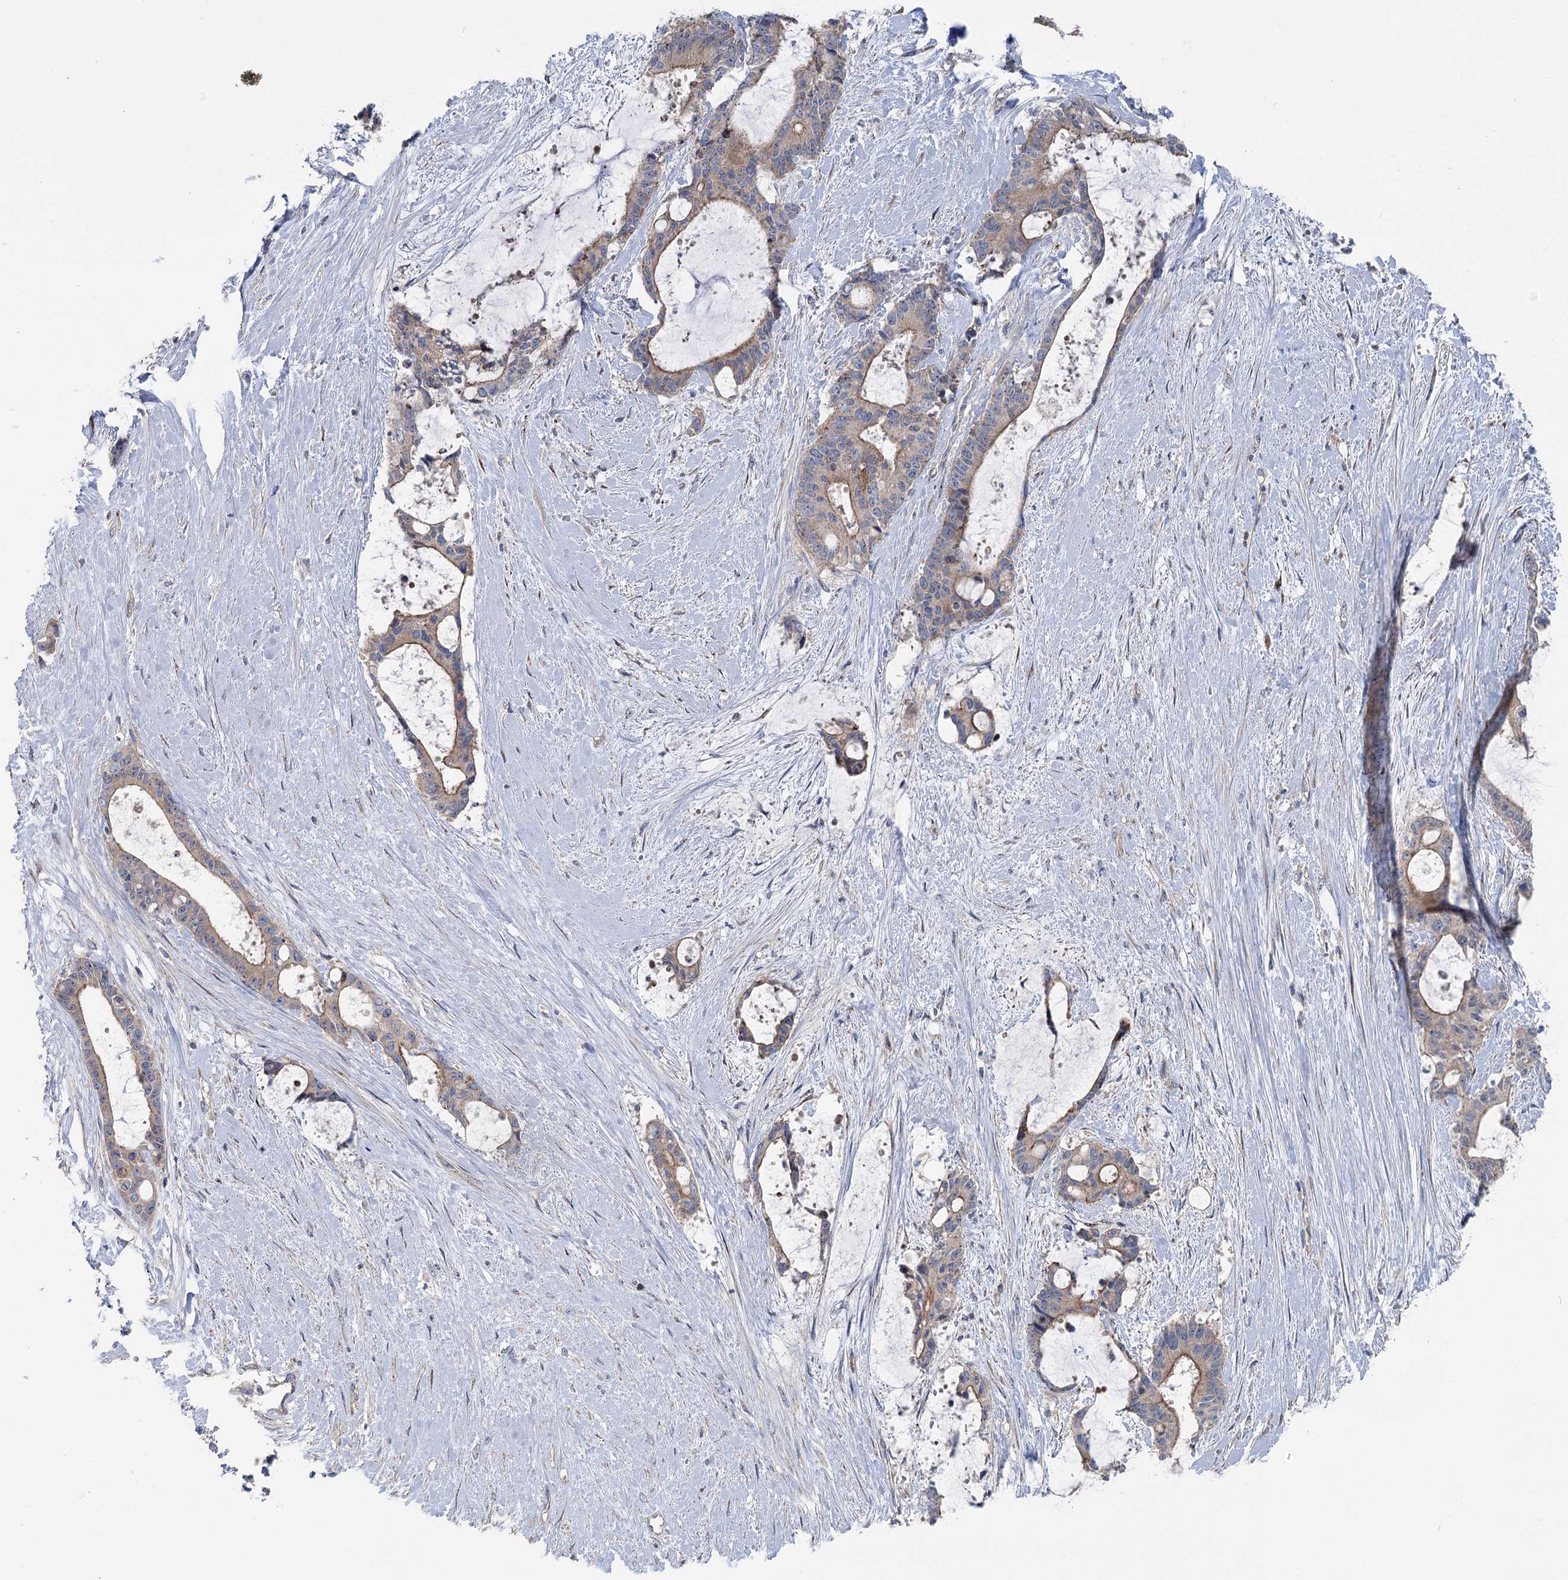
{"staining": {"intensity": "weak", "quantity": ">75%", "location": "cytoplasmic/membranous"}, "tissue": "liver cancer", "cell_type": "Tumor cells", "image_type": "cancer", "snomed": [{"axis": "morphology", "description": "Normal tissue, NOS"}, {"axis": "morphology", "description": "Cholangiocarcinoma"}, {"axis": "topography", "description": "Liver"}, {"axis": "topography", "description": "Peripheral nerve tissue"}], "caption": "Tumor cells show low levels of weak cytoplasmic/membranous staining in about >75% of cells in human liver cholangiocarcinoma.", "gene": "MARK2", "patient": {"sex": "female", "age": 73}}